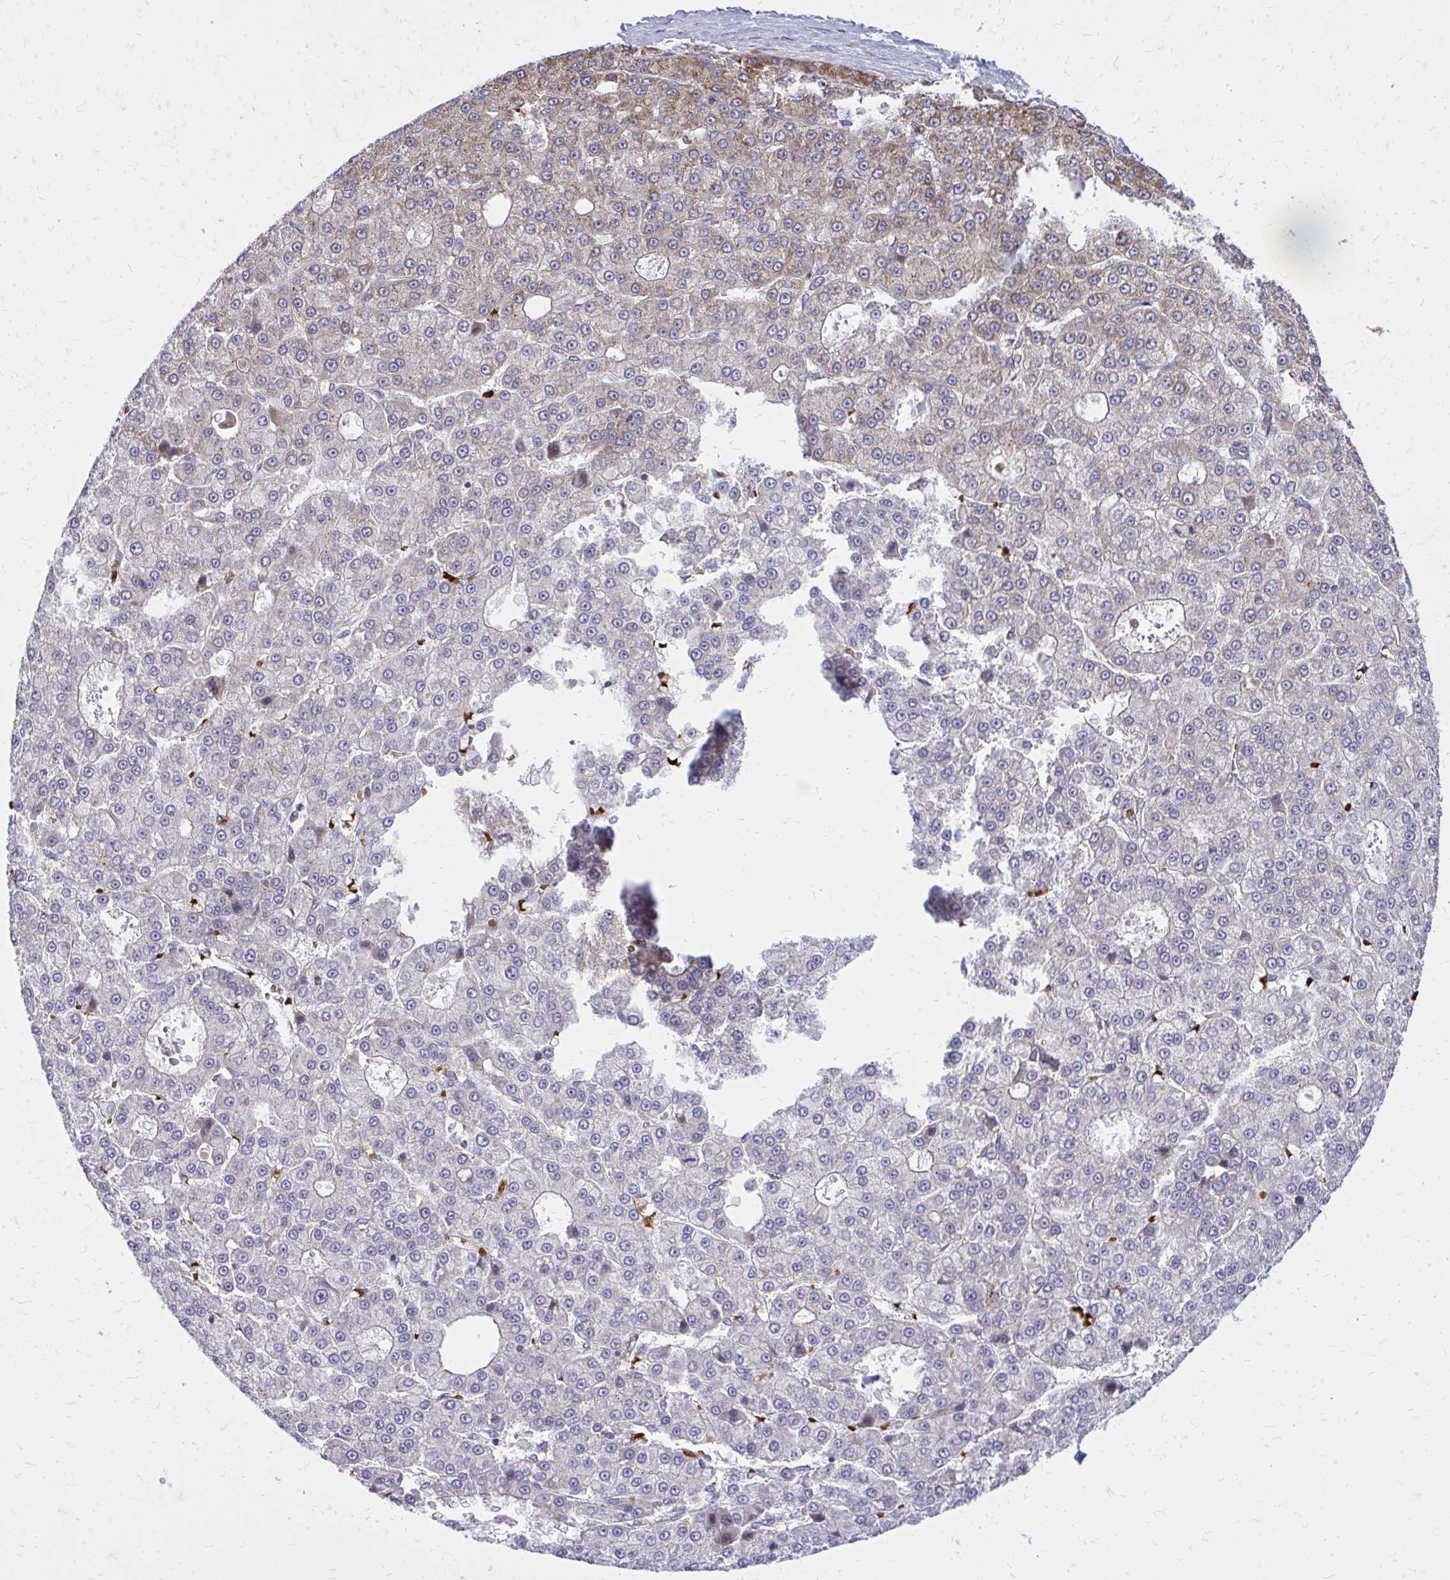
{"staining": {"intensity": "moderate", "quantity": "<25%", "location": "cytoplasmic/membranous"}, "tissue": "liver cancer", "cell_type": "Tumor cells", "image_type": "cancer", "snomed": [{"axis": "morphology", "description": "Carcinoma, Hepatocellular, NOS"}, {"axis": "topography", "description": "Liver"}], "caption": "Protein expression analysis of human liver cancer reveals moderate cytoplasmic/membranous staining in about <25% of tumor cells.", "gene": "PDK4", "patient": {"sex": "male", "age": 70}}